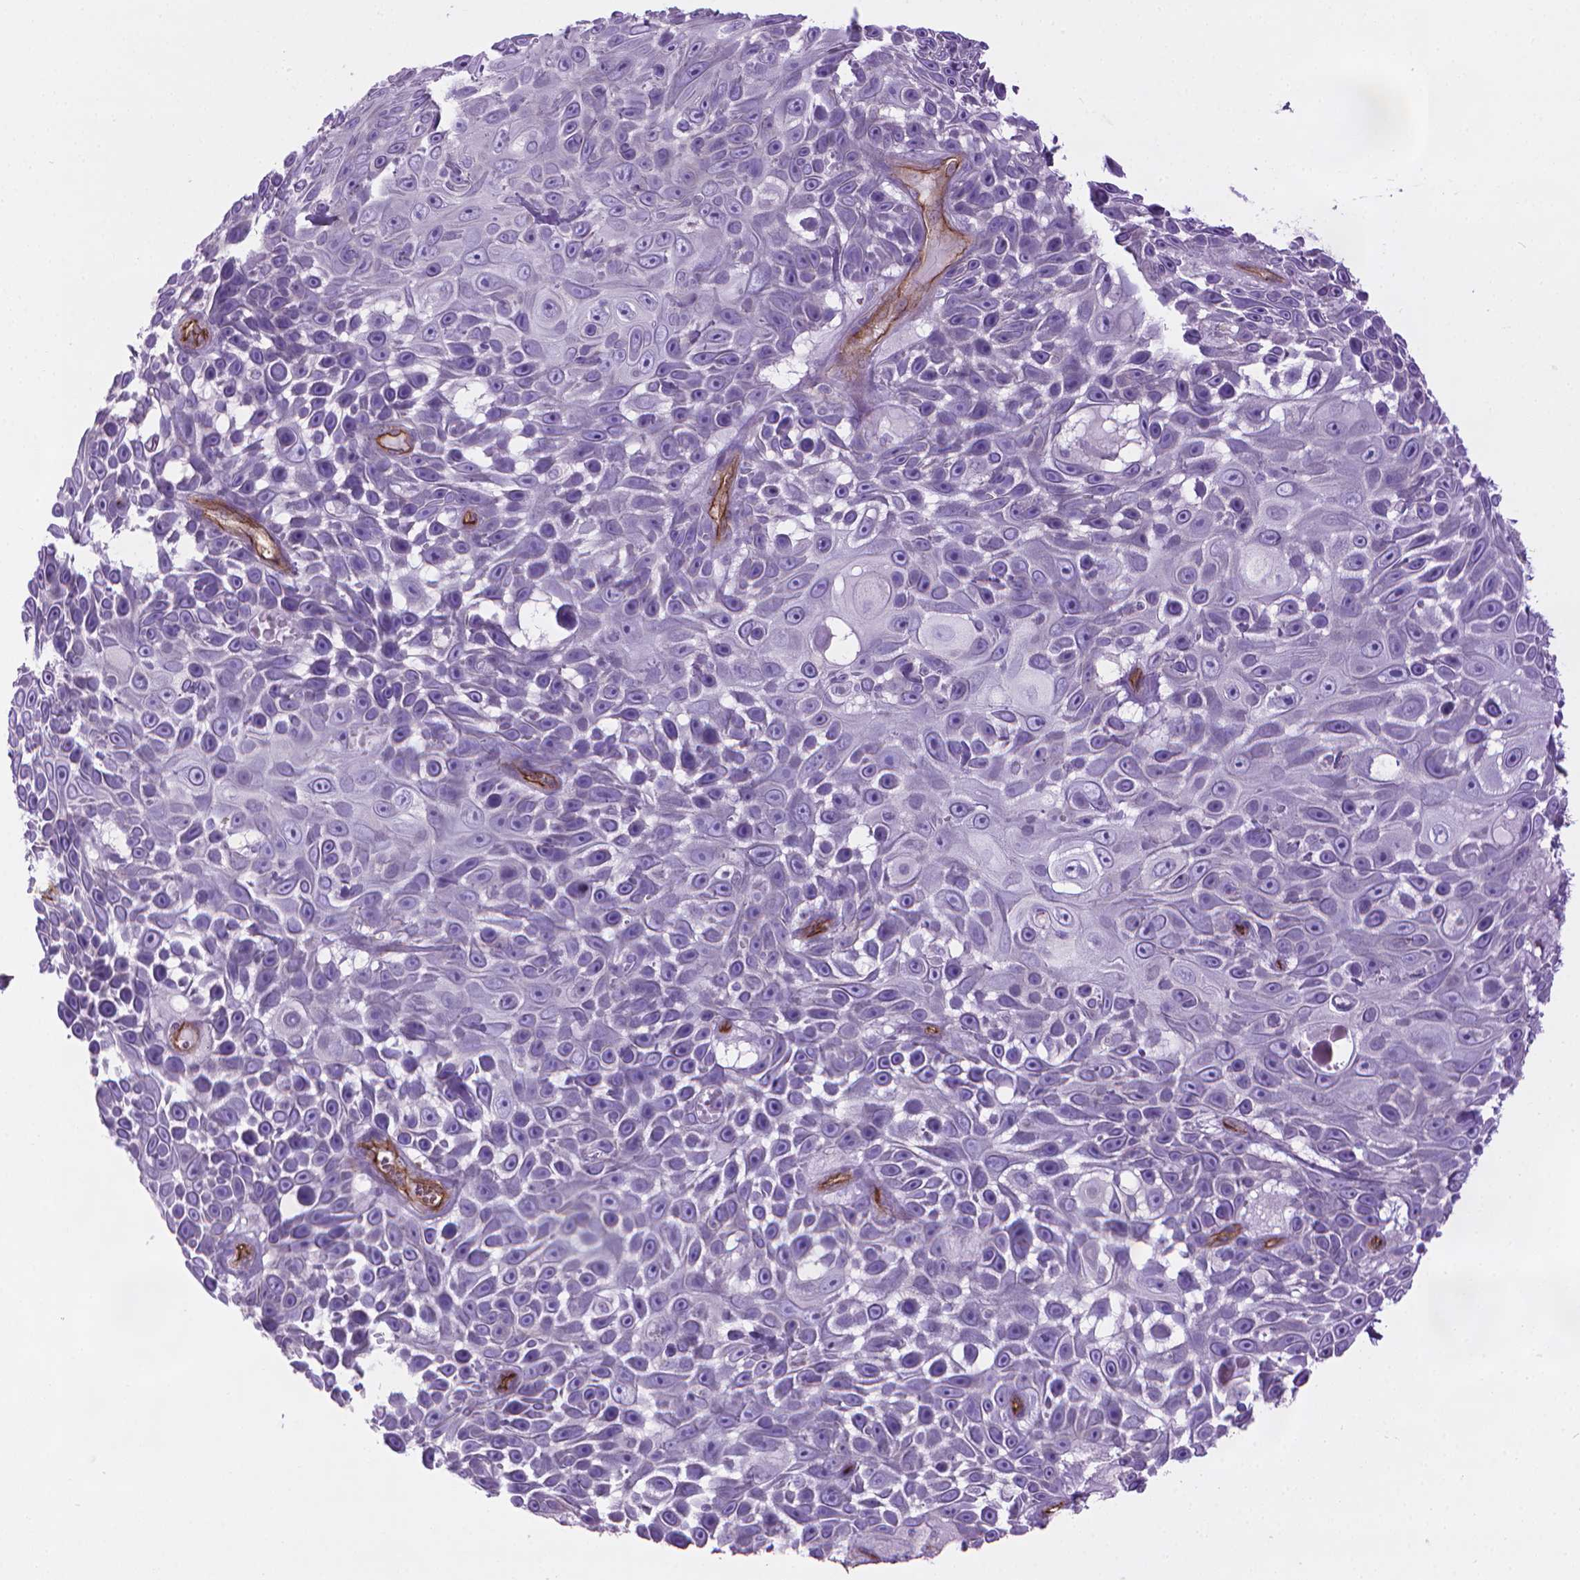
{"staining": {"intensity": "negative", "quantity": "none", "location": "none"}, "tissue": "skin cancer", "cell_type": "Tumor cells", "image_type": "cancer", "snomed": [{"axis": "morphology", "description": "Squamous cell carcinoma, NOS"}, {"axis": "topography", "description": "Skin"}], "caption": "The immunohistochemistry (IHC) photomicrograph has no significant positivity in tumor cells of skin squamous cell carcinoma tissue. The staining is performed using DAB (3,3'-diaminobenzidine) brown chromogen with nuclei counter-stained in using hematoxylin.", "gene": "TENT5A", "patient": {"sex": "male", "age": 82}}